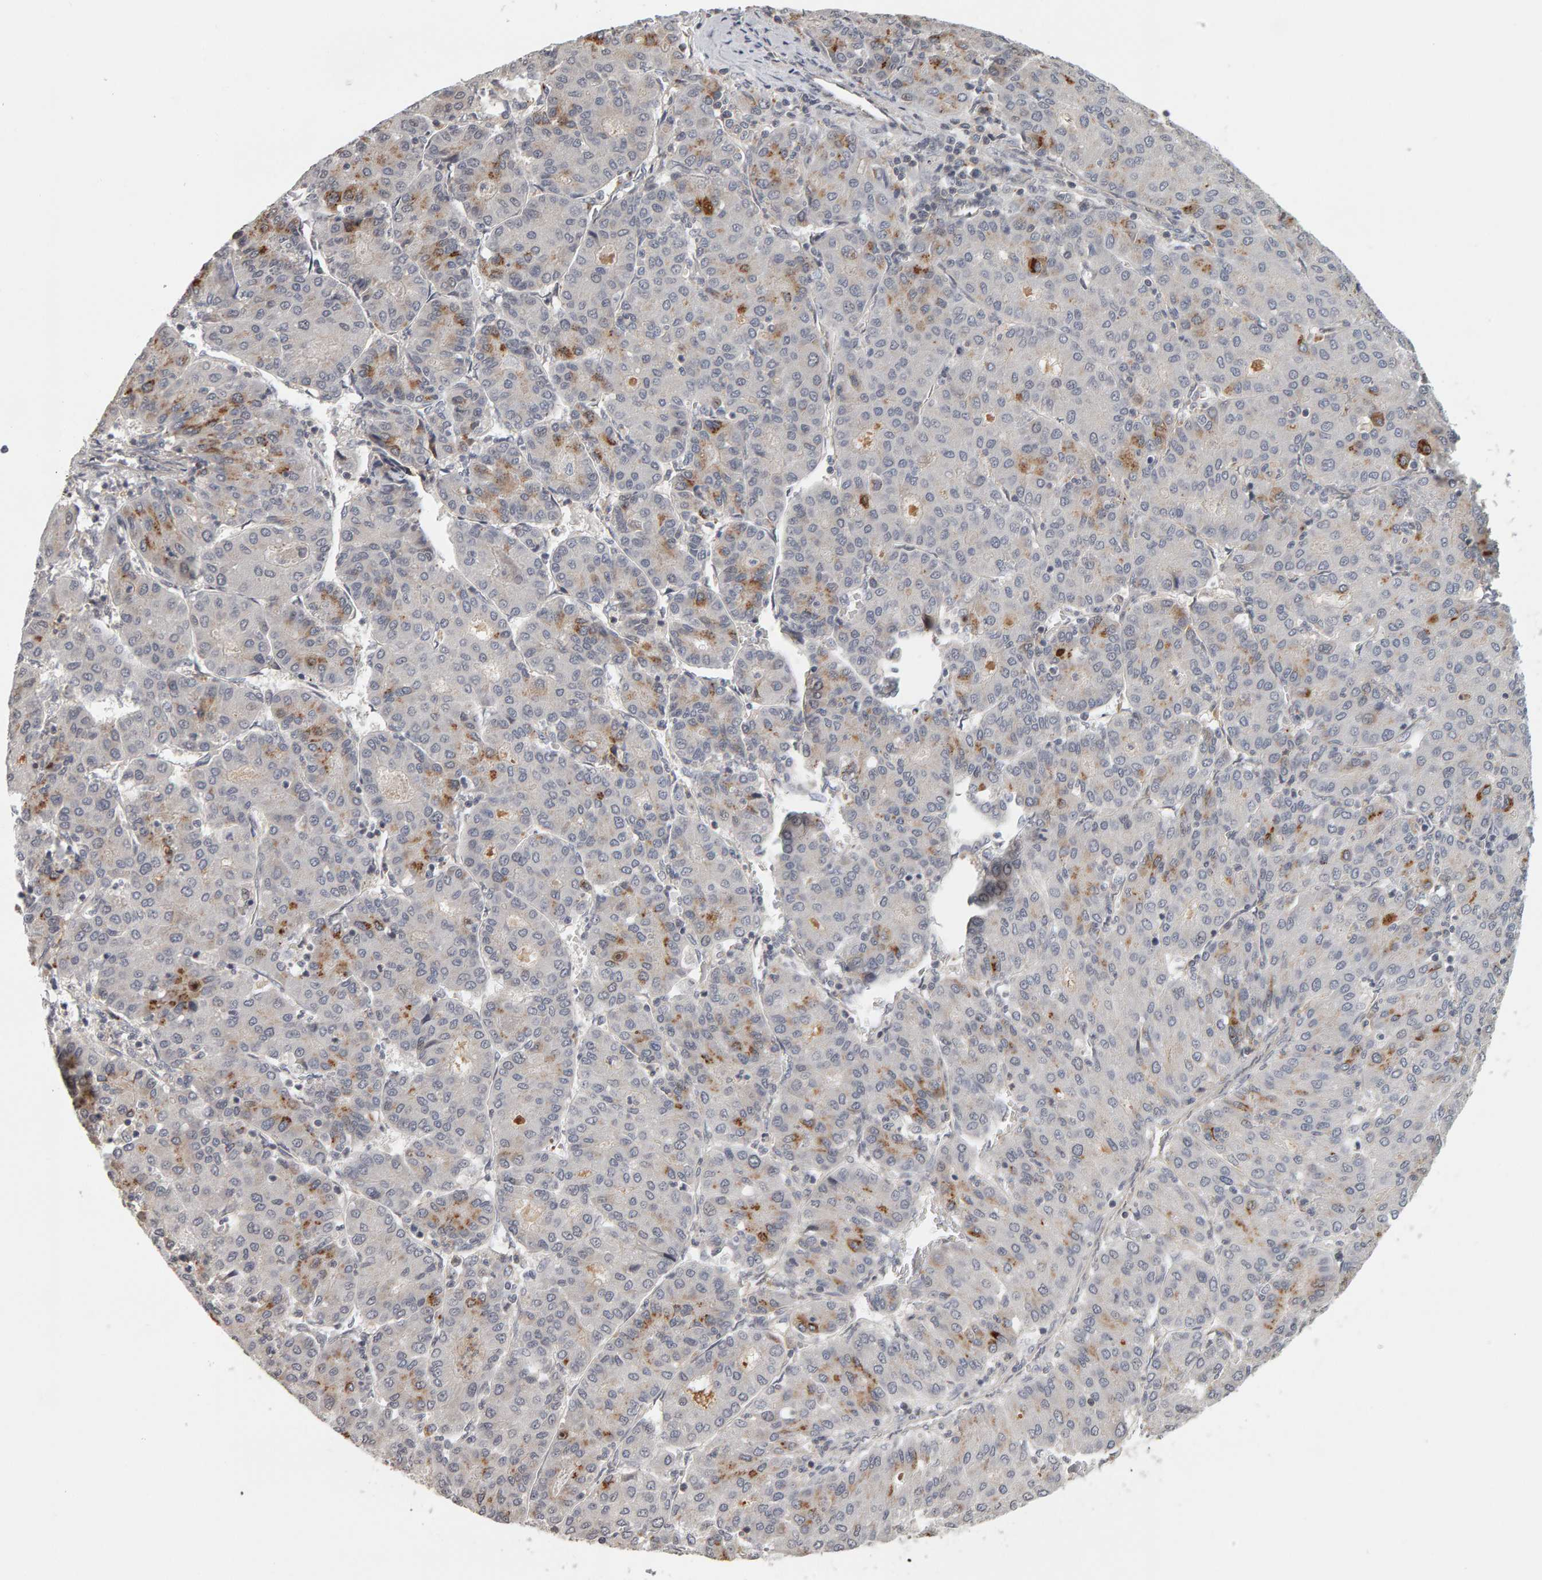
{"staining": {"intensity": "negative", "quantity": "none", "location": "none"}, "tissue": "liver cancer", "cell_type": "Tumor cells", "image_type": "cancer", "snomed": [{"axis": "morphology", "description": "Carcinoma, Hepatocellular, NOS"}, {"axis": "topography", "description": "Liver"}], "caption": "A high-resolution photomicrograph shows IHC staining of hepatocellular carcinoma (liver), which reveals no significant positivity in tumor cells.", "gene": "TEFM", "patient": {"sex": "male", "age": 65}}